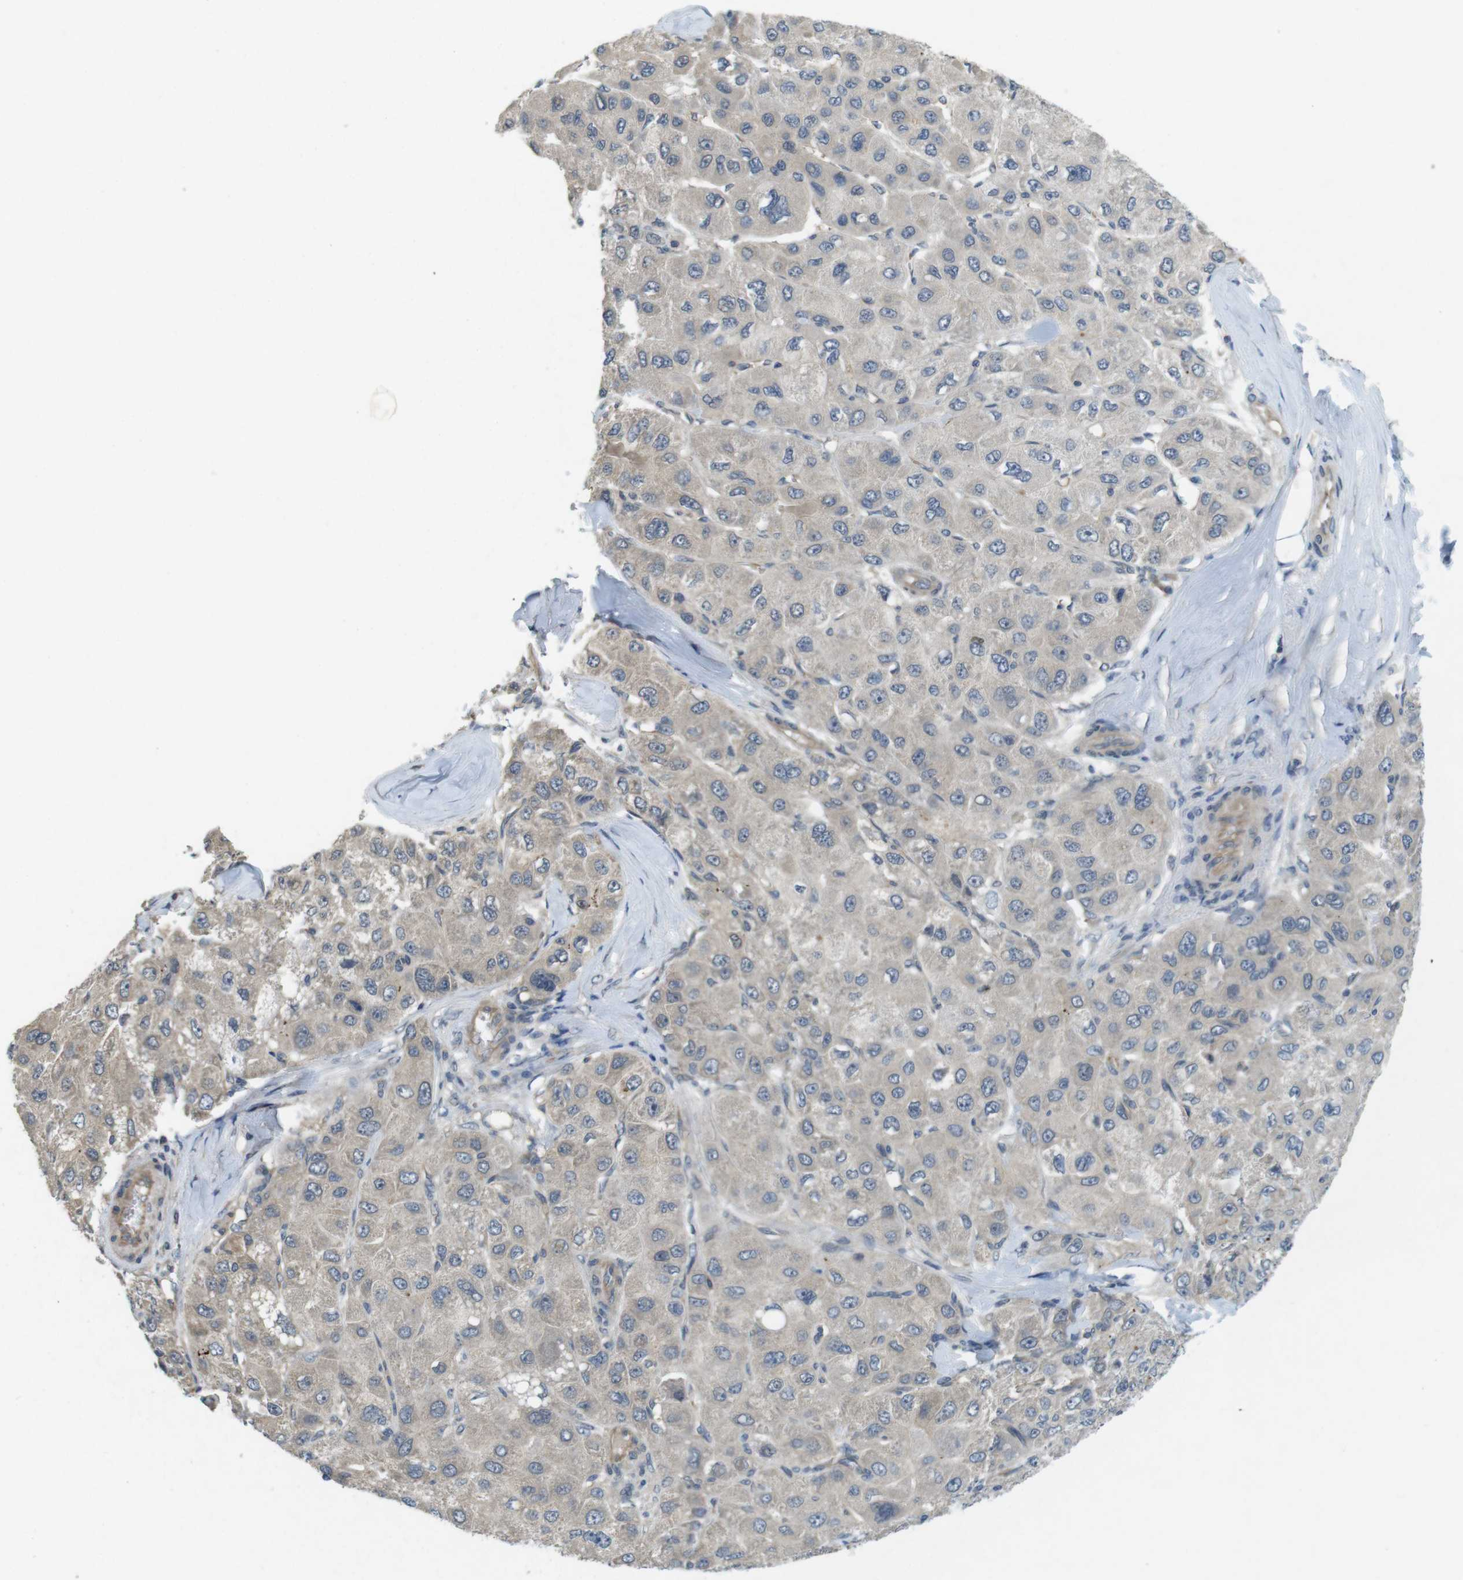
{"staining": {"intensity": "moderate", "quantity": "25%-75%", "location": "cytoplasmic/membranous"}, "tissue": "liver cancer", "cell_type": "Tumor cells", "image_type": "cancer", "snomed": [{"axis": "morphology", "description": "Carcinoma, Hepatocellular, NOS"}, {"axis": "topography", "description": "Liver"}], "caption": "Immunohistochemical staining of liver cancer demonstrates medium levels of moderate cytoplasmic/membranous protein staining in approximately 25%-75% of tumor cells.", "gene": "SUGT1", "patient": {"sex": "male", "age": 80}}